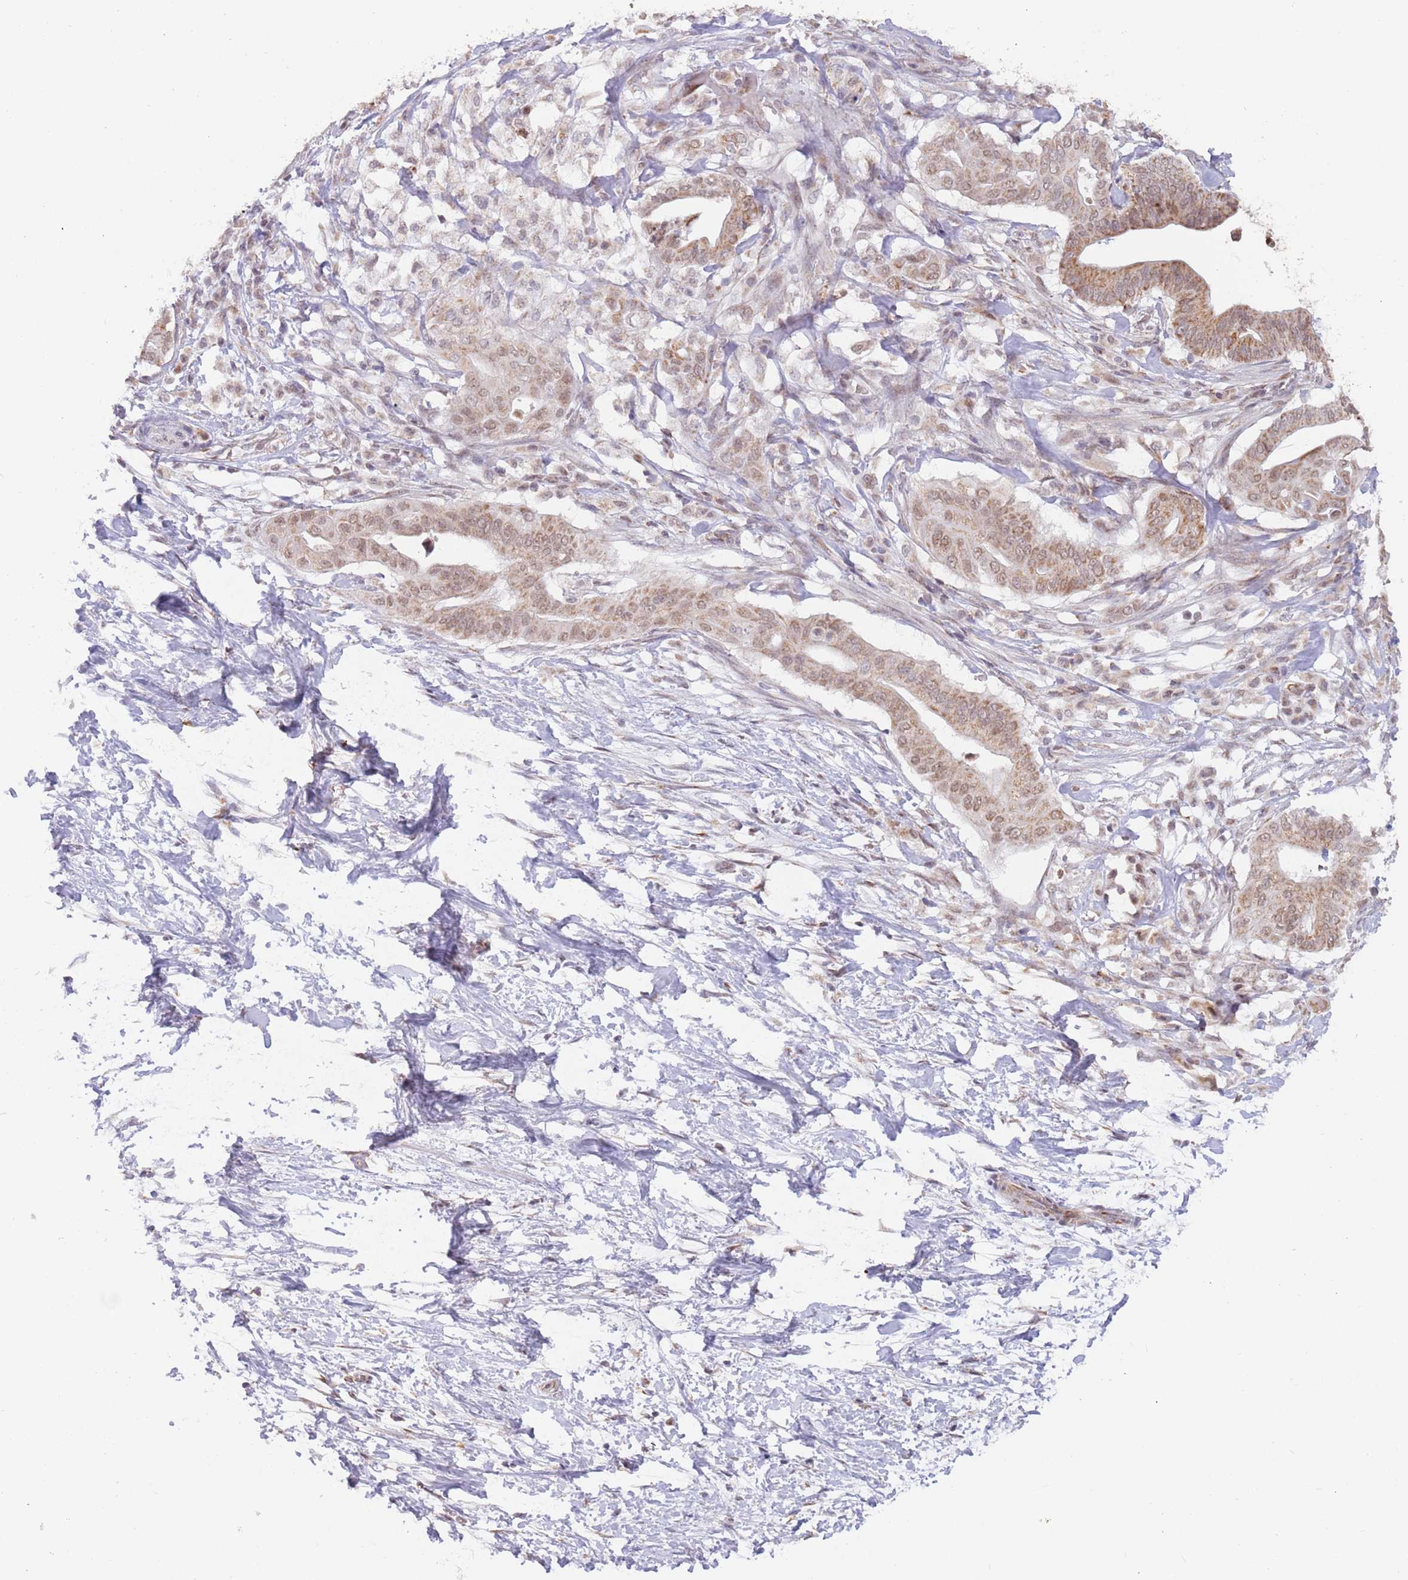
{"staining": {"intensity": "moderate", "quantity": ">75%", "location": "cytoplasmic/membranous,nuclear"}, "tissue": "pancreatic cancer", "cell_type": "Tumor cells", "image_type": "cancer", "snomed": [{"axis": "morphology", "description": "Adenocarcinoma, NOS"}, {"axis": "topography", "description": "Pancreas"}], "caption": "Protein analysis of pancreatic adenocarcinoma tissue shows moderate cytoplasmic/membranous and nuclear positivity in about >75% of tumor cells.", "gene": "TIMM13", "patient": {"sex": "male", "age": 68}}